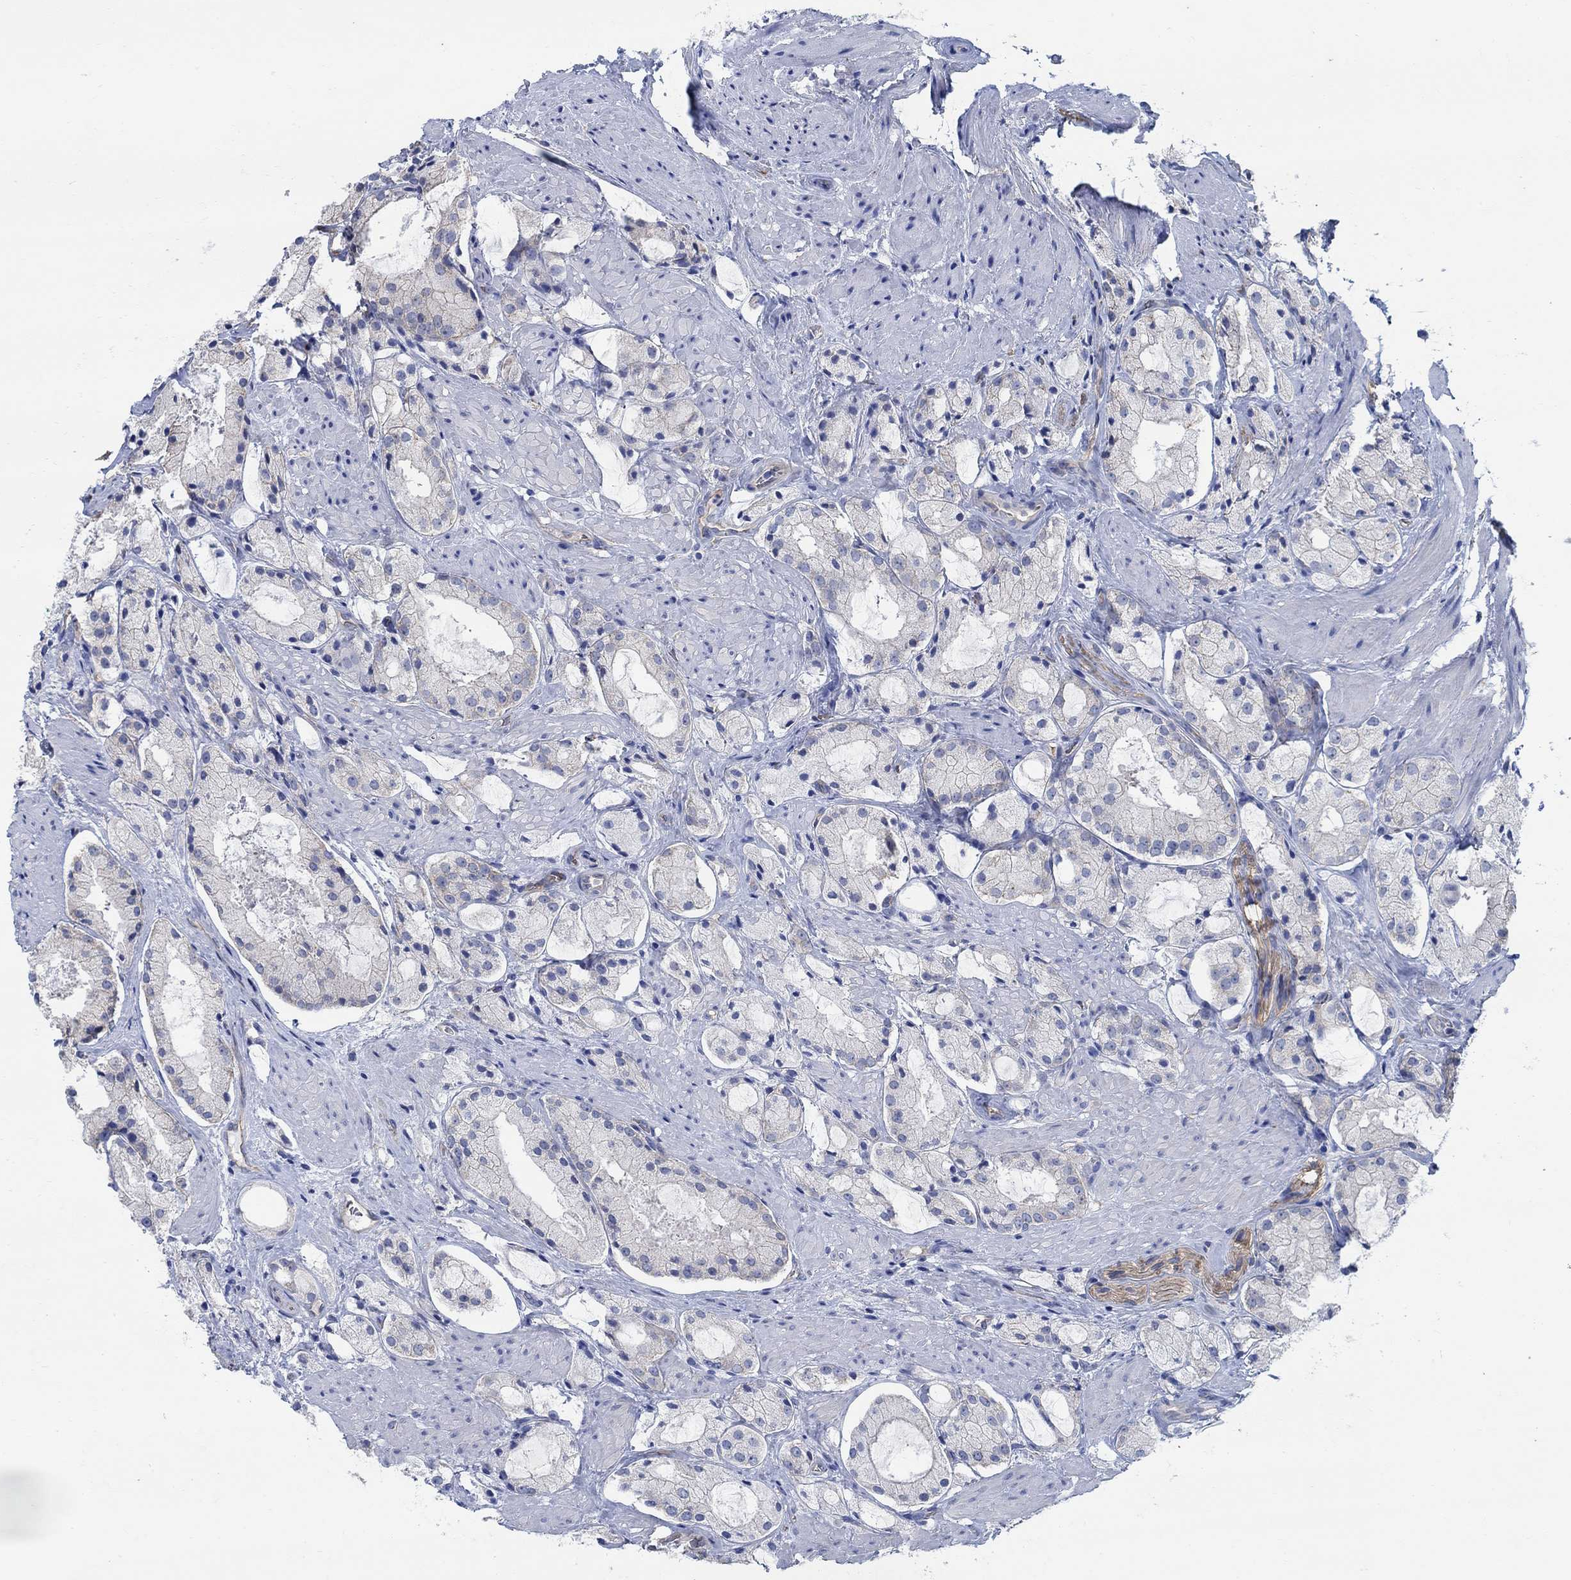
{"staining": {"intensity": "negative", "quantity": "none", "location": "none"}, "tissue": "prostate cancer", "cell_type": "Tumor cells", "image_type": "cancer", "snomed": [{"axis": "morphology", "description": "Adenocarcinoma, NOS"}, {"axis": "morphology", "description": "Adenocarcinoma, High grade"}, {"axis": "topography", "description": "Prostate"}], "caption": "This image is of prostate high-grade adenocarcinoma stained with IHC to label a protein in brown with the nuclei are counter-stained blue. There is no positivity in tumor cells.", "gene": "TMEM198", "patient": {"sex": "male", "age": 64}}